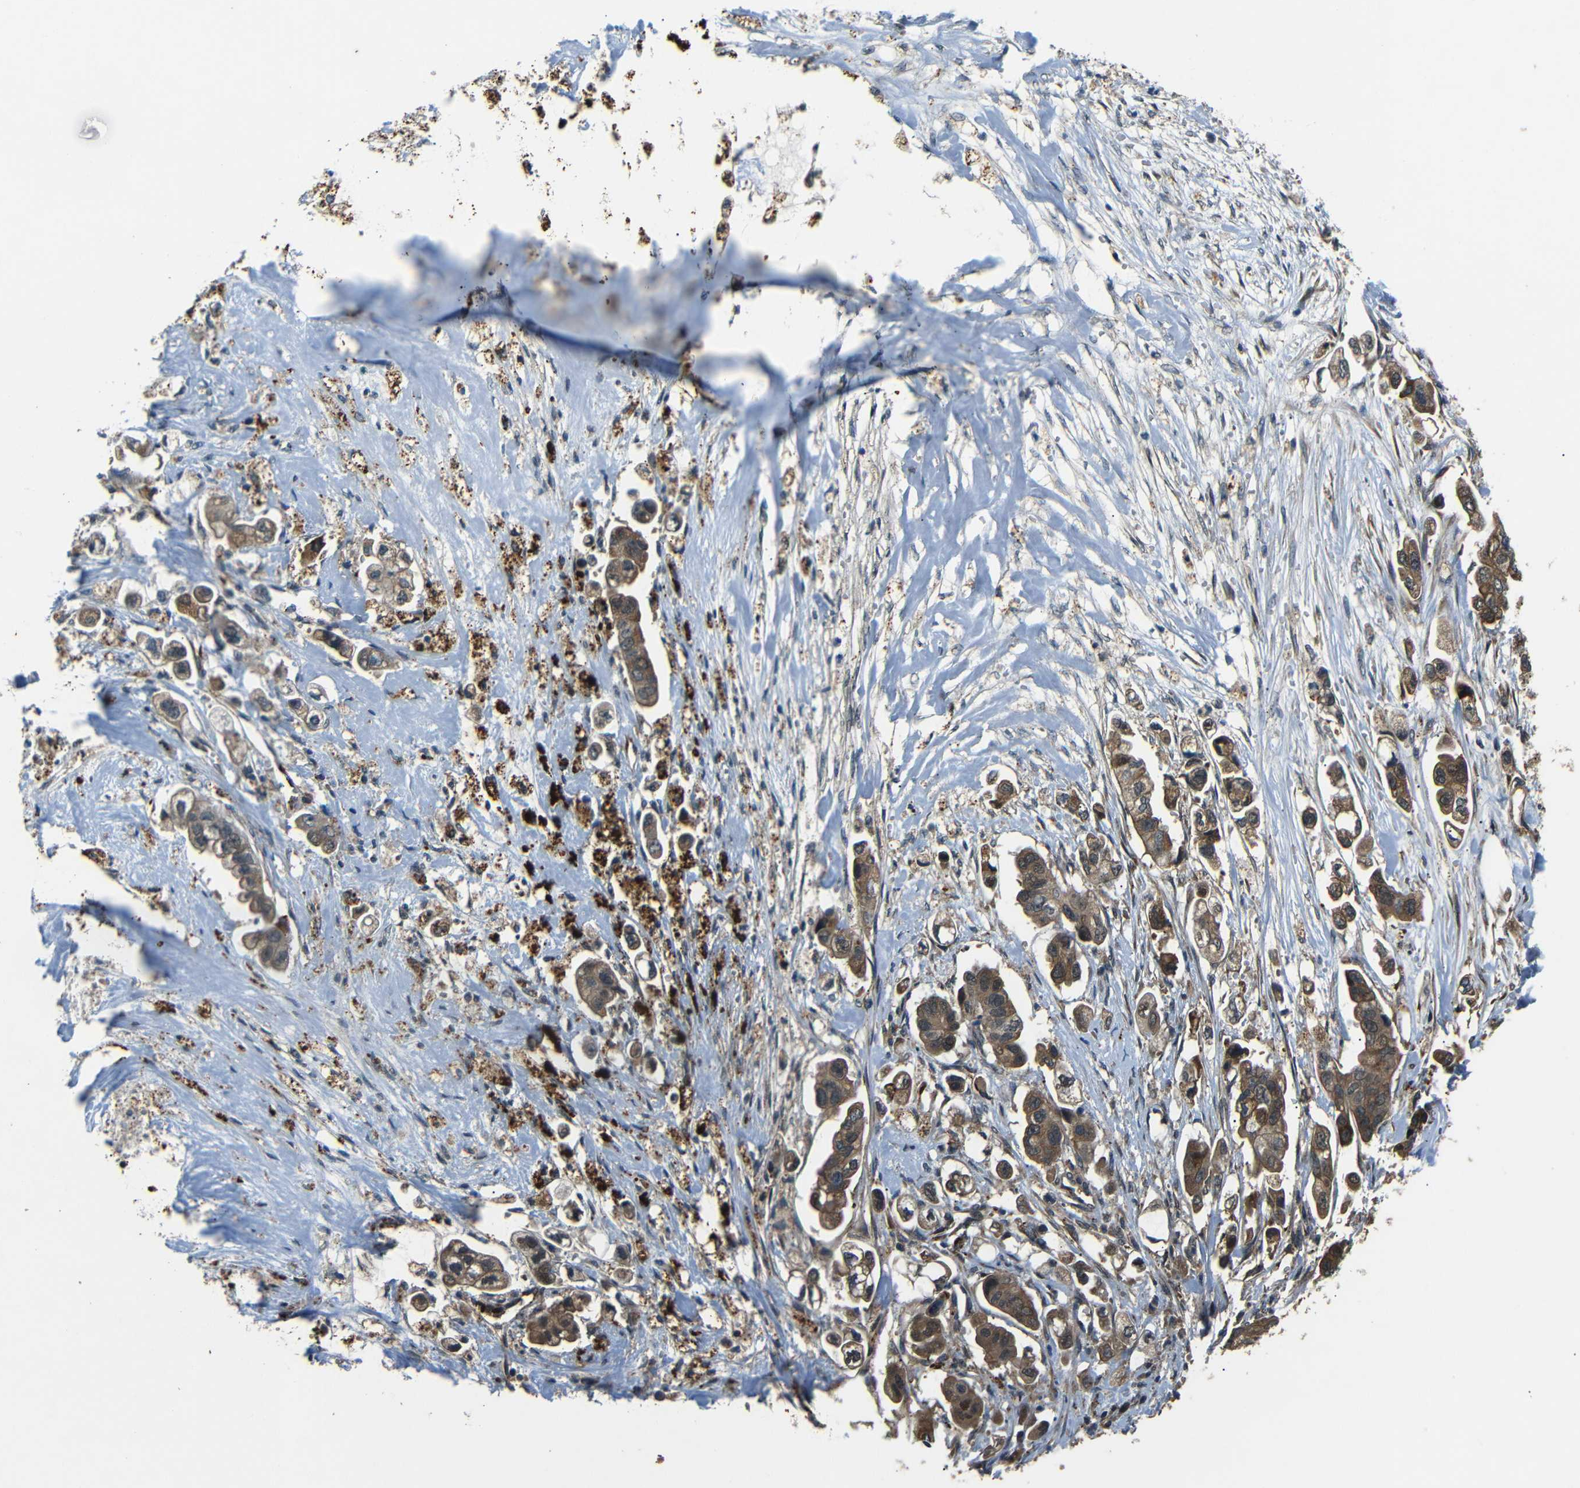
{"staining": {"intensity": "moderate", "quantity": ">75%", "location": "cytoplasmic/membranous"}, "tissue": "stomach cancer", "cell_type": "Tumor cells", "image_type": "cancer", "snomed": [{"axis": "morphology", "description": "Adenocarcinoma, NOS"}, {"axis": "topography", "description": "Stomach"}], "caption": "Stomach adenocarcinoma was stained to show a protein in brown. There is medium levels of moderate cytoplasmic/membranous expression in approximately >75% of tumor cells.", "gene": "ATP7A", "patient": {"sex": "male", "age": 62}}